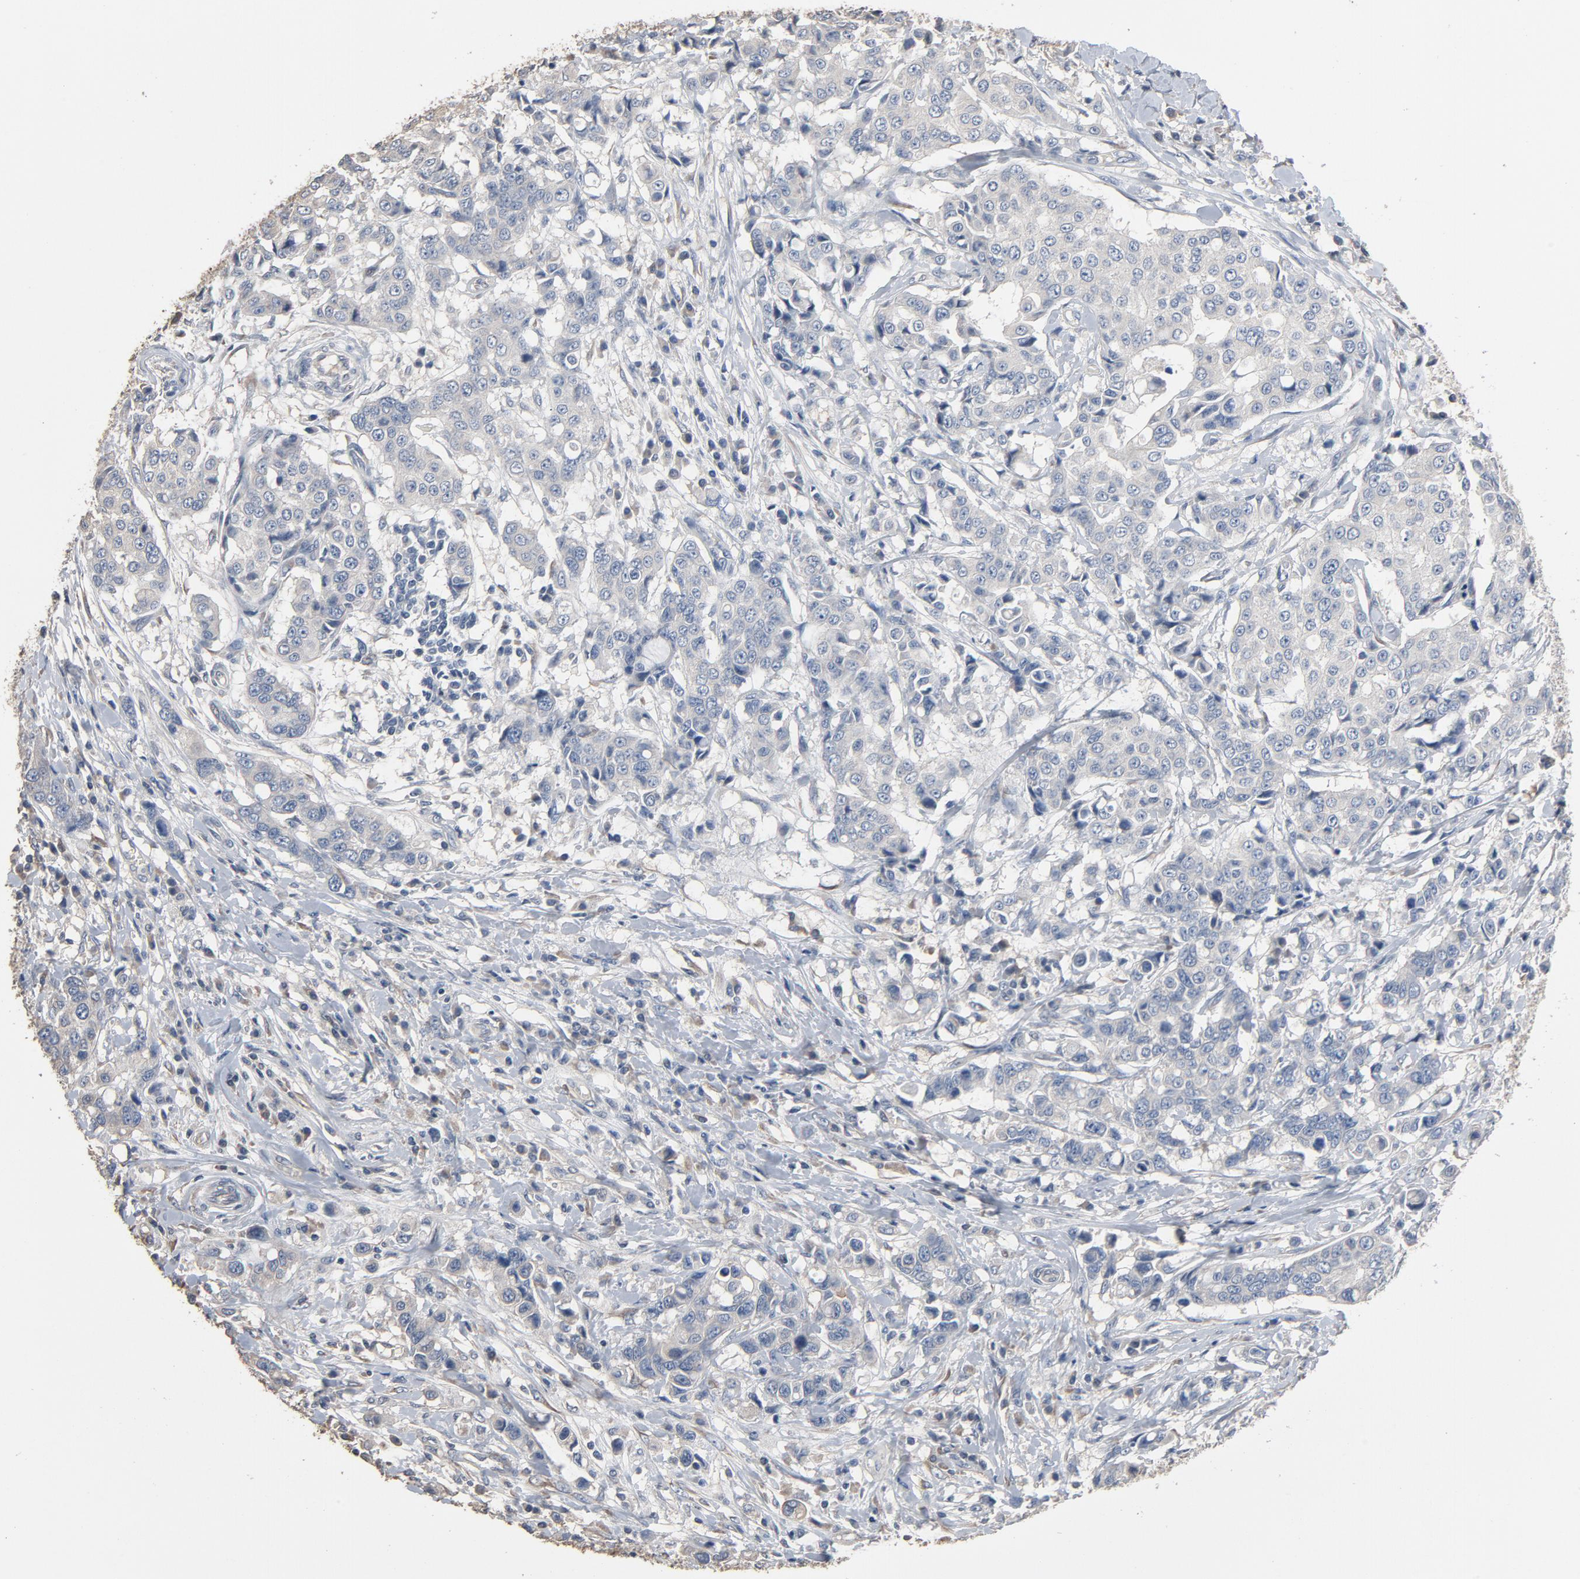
{"staining": {"intensity": "negative", "quantity": "none", "location": "none"}, "tissue": "breast cancer", "cell_type": "Tumor cells", "image_type": "cancer", "snomed": [{"axis": "morphology", "description": "Duct carcinoma"}, {"axis": "topography", "description": "Breast"}], "caption": "High magnification brightfield microscopy of breast cancer stained with DAB (brown) and counterstained with hematoxylin (blue): tumor cells show no significant staining.", "gene": "SOX6", "patient": {"sex": "female", "age": 27}}